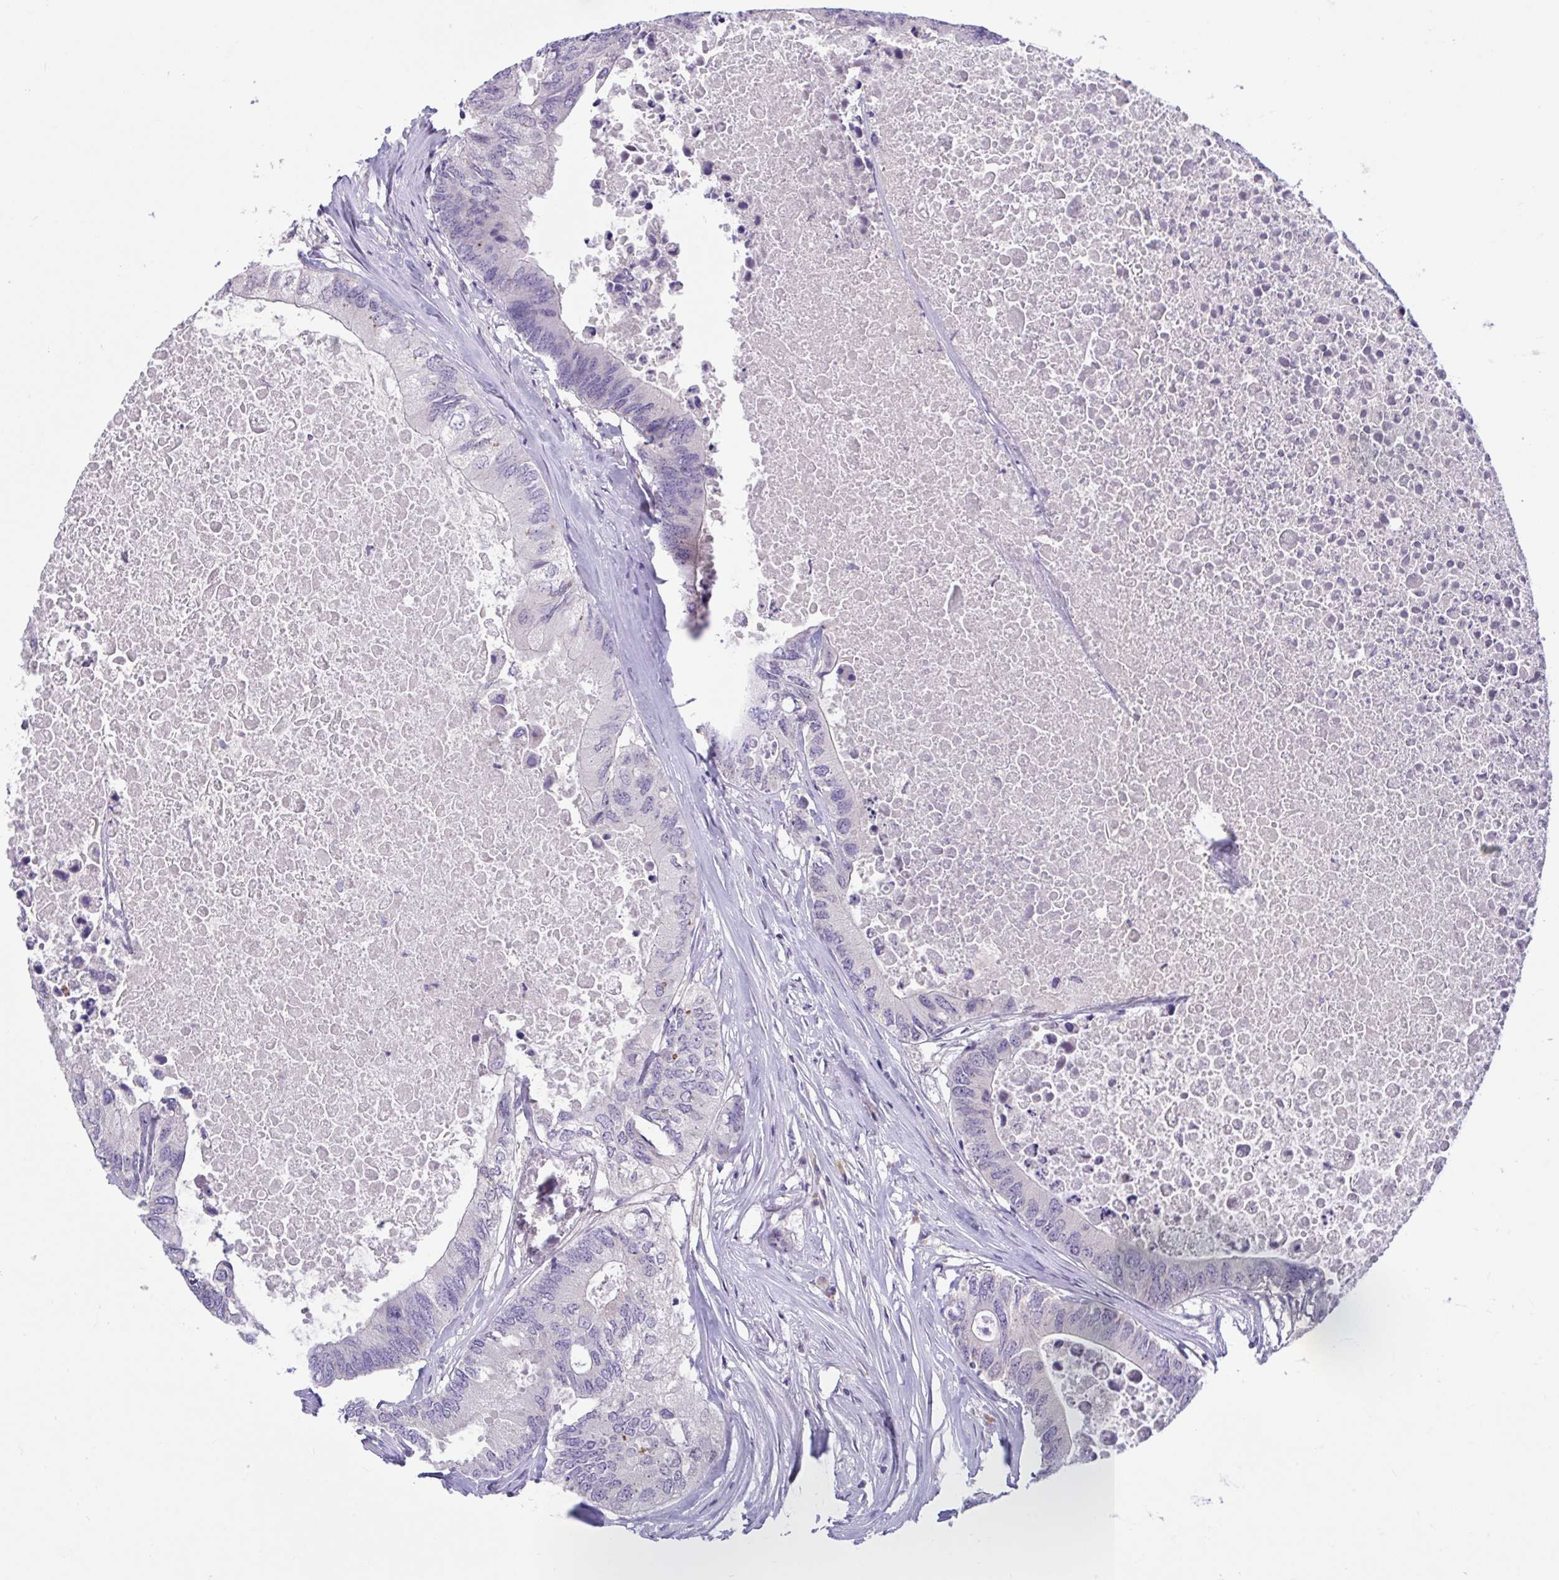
{"staining": {"intensity": "negative", "quantity": "none", "location": "none"}, "tissue": "colorectal cancer", "cell_type": "Tumor cells", "image_type": "cancer", "snomed": [{"axis": "morphology", "description": "Adenocarcinoma, NOS"}, {"axis": "topography", "description": "Colon"}], "caption": "A high-resolution micrograph shows immunohistochemistry (IHC) staining of colorectal cancer, which demonstrates no significant staining in tumor cells.", "gene": "CNGB3", "patient": {"sex": "male", "age": 71}}